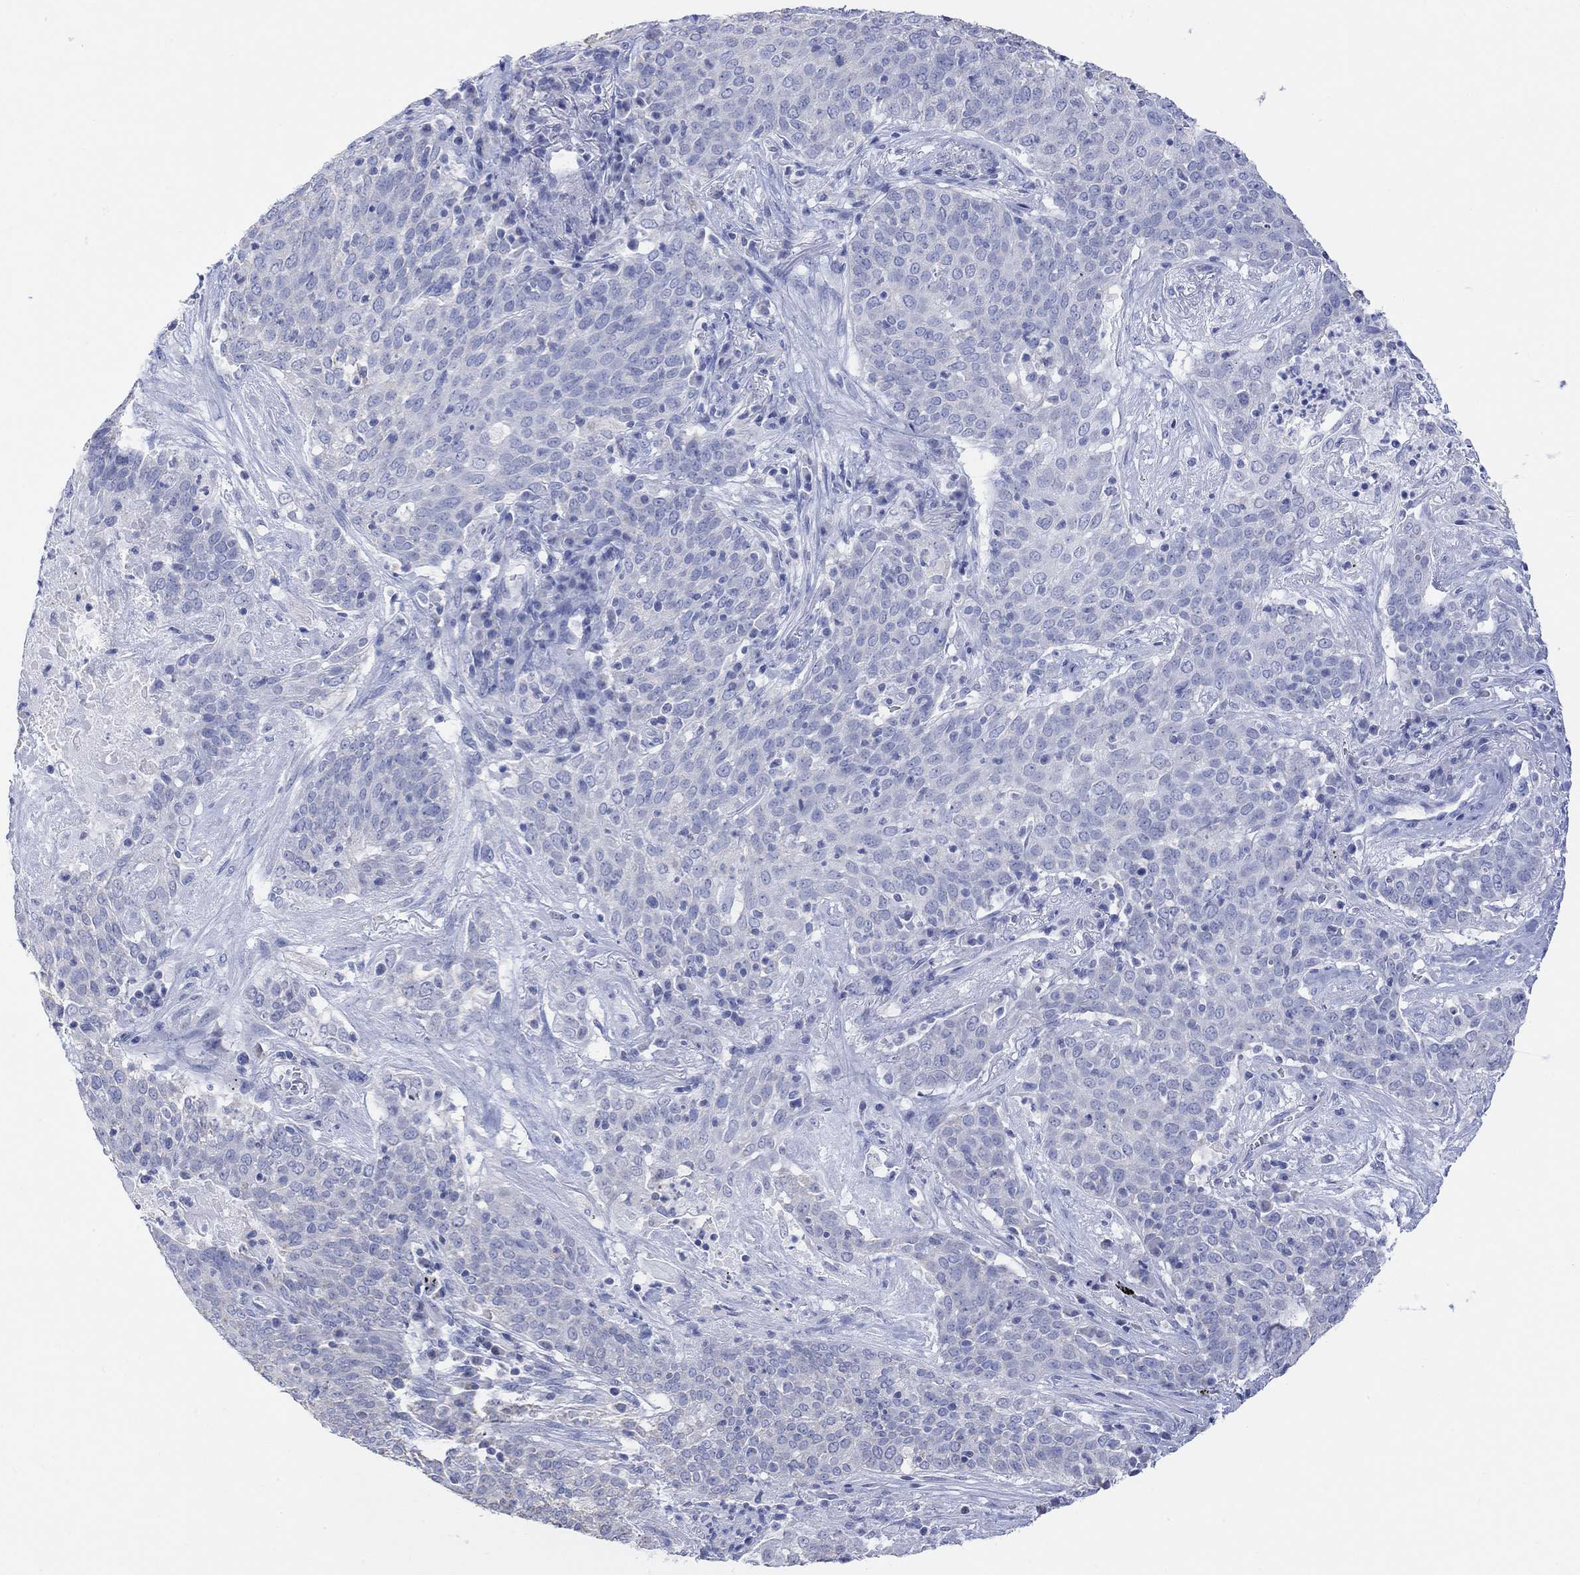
{"staining": {"intensity": "negative", "quantity": "none", "location": "none"}, "tissue": "lung cancer", "cell_type": "Tumor cells", "image_type": "cancer", "snomed": [{"axis": "morphology", "description": "Squamous cell carcinoma, NOS"}, {"axis": "topography", "description": "Lung"}], "caption": "Immunohistochemistry (IHC) image of human lung cancer stained for a protein (brown), which displays no staining in tumor cells.", "gene": "SYT12", "patient": {"sex": "male", "age": 82}}